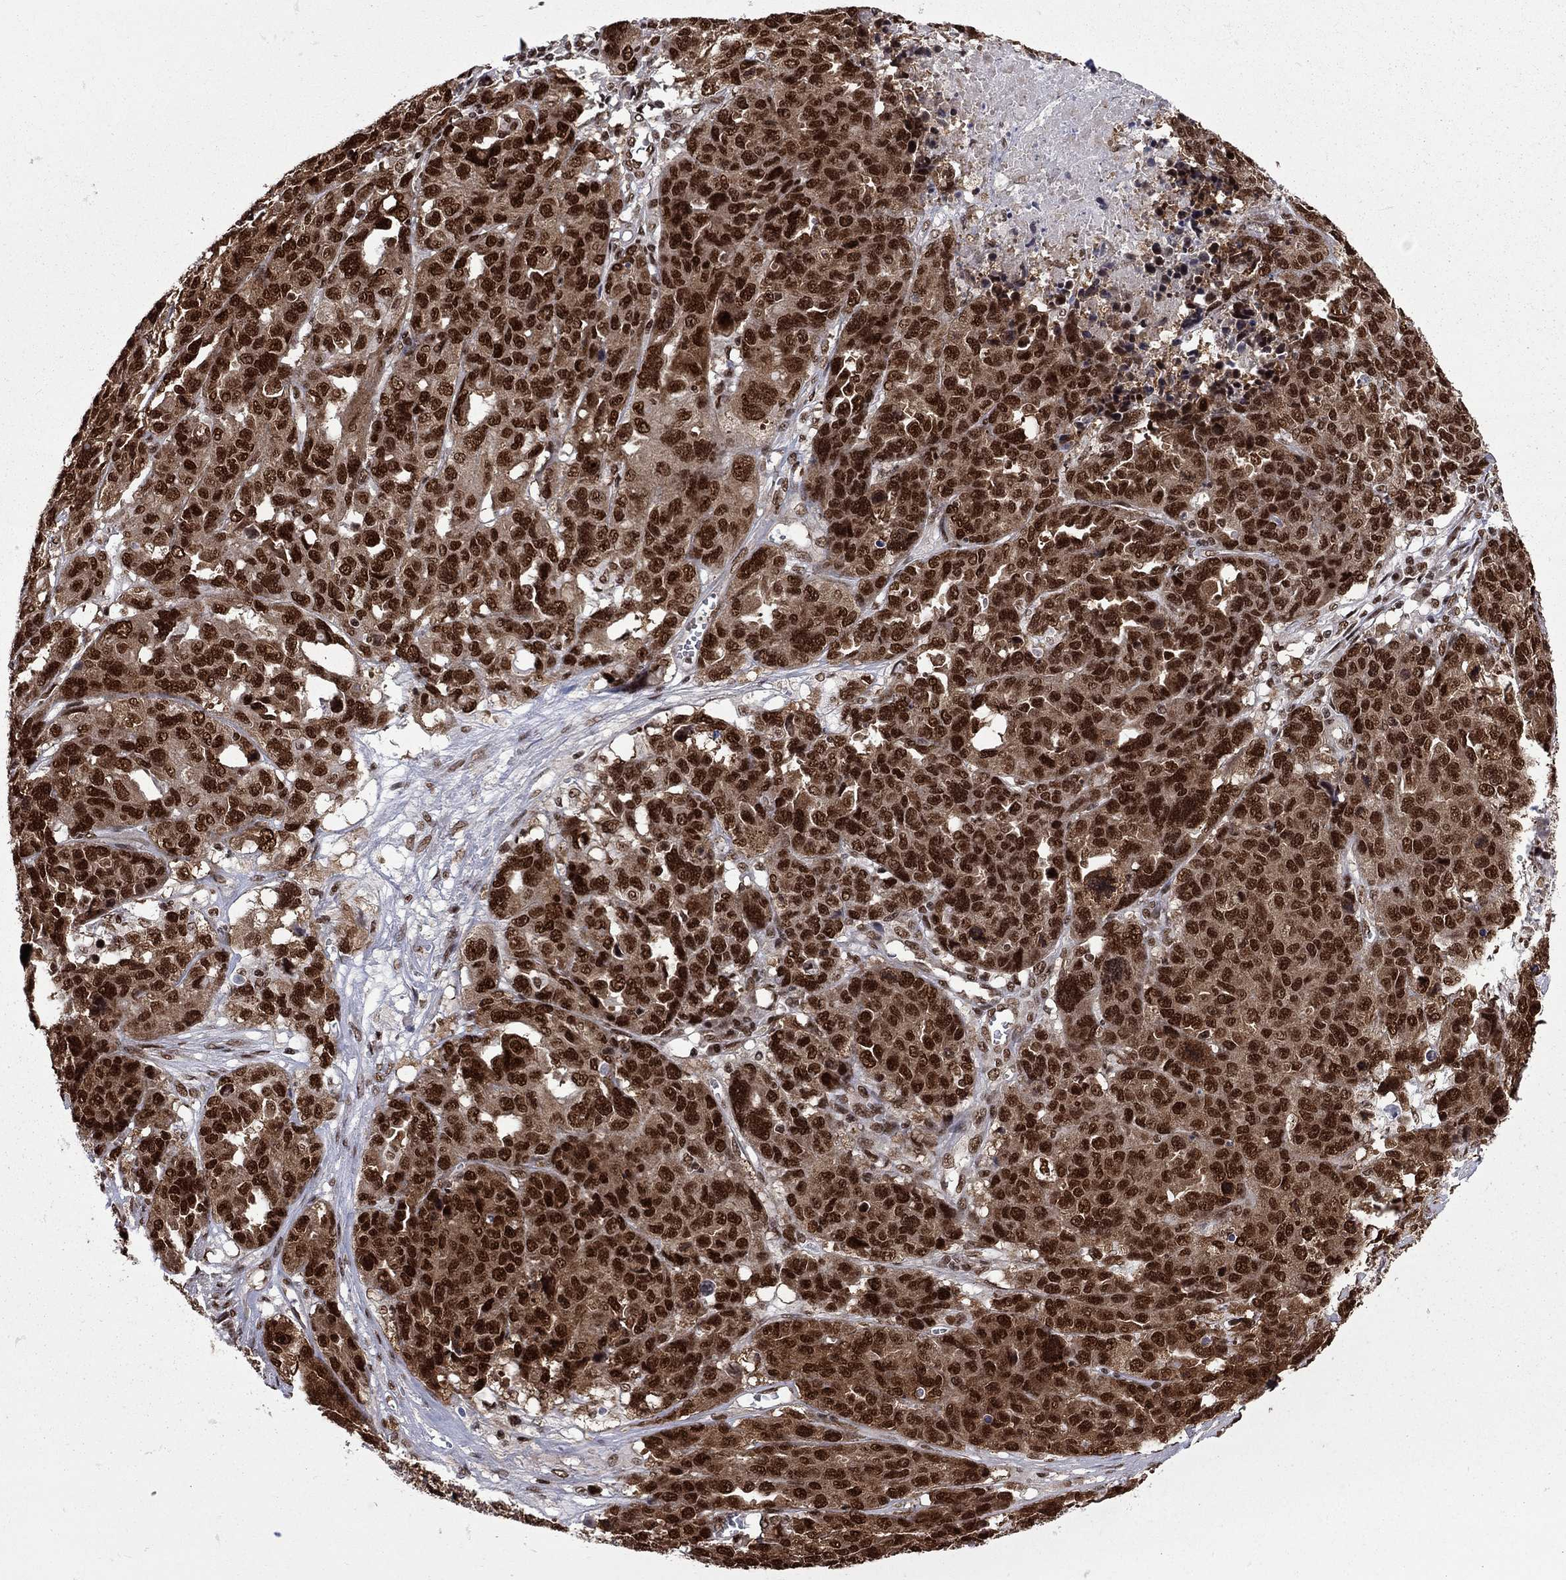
{"staining": {"intensity": "strong", "quantity": ">75%", "location": "cytoplasmic/membranous,nuclear"}, "tissue": "ovarian cancer", "cell_type": "Tumor cells", "image_type": "cancer", "snomed": [{"axis": "morphology", "description": "Cystadenocarcinoma, serous, NOS"}, {"axis": "topography", "description": "Ovary"}], "caption": "The photomicrograph displays immunohistochemical staining of ovarian cancer (serous cystadenocarcinoma). There is strong cytoplasmic/membranous and nuclear staining is seen in approximately >75% of tumor cells. Nuclei are stained in blue.", "gene": "MED25", "patient": {"sex": "female", "age": 87}}